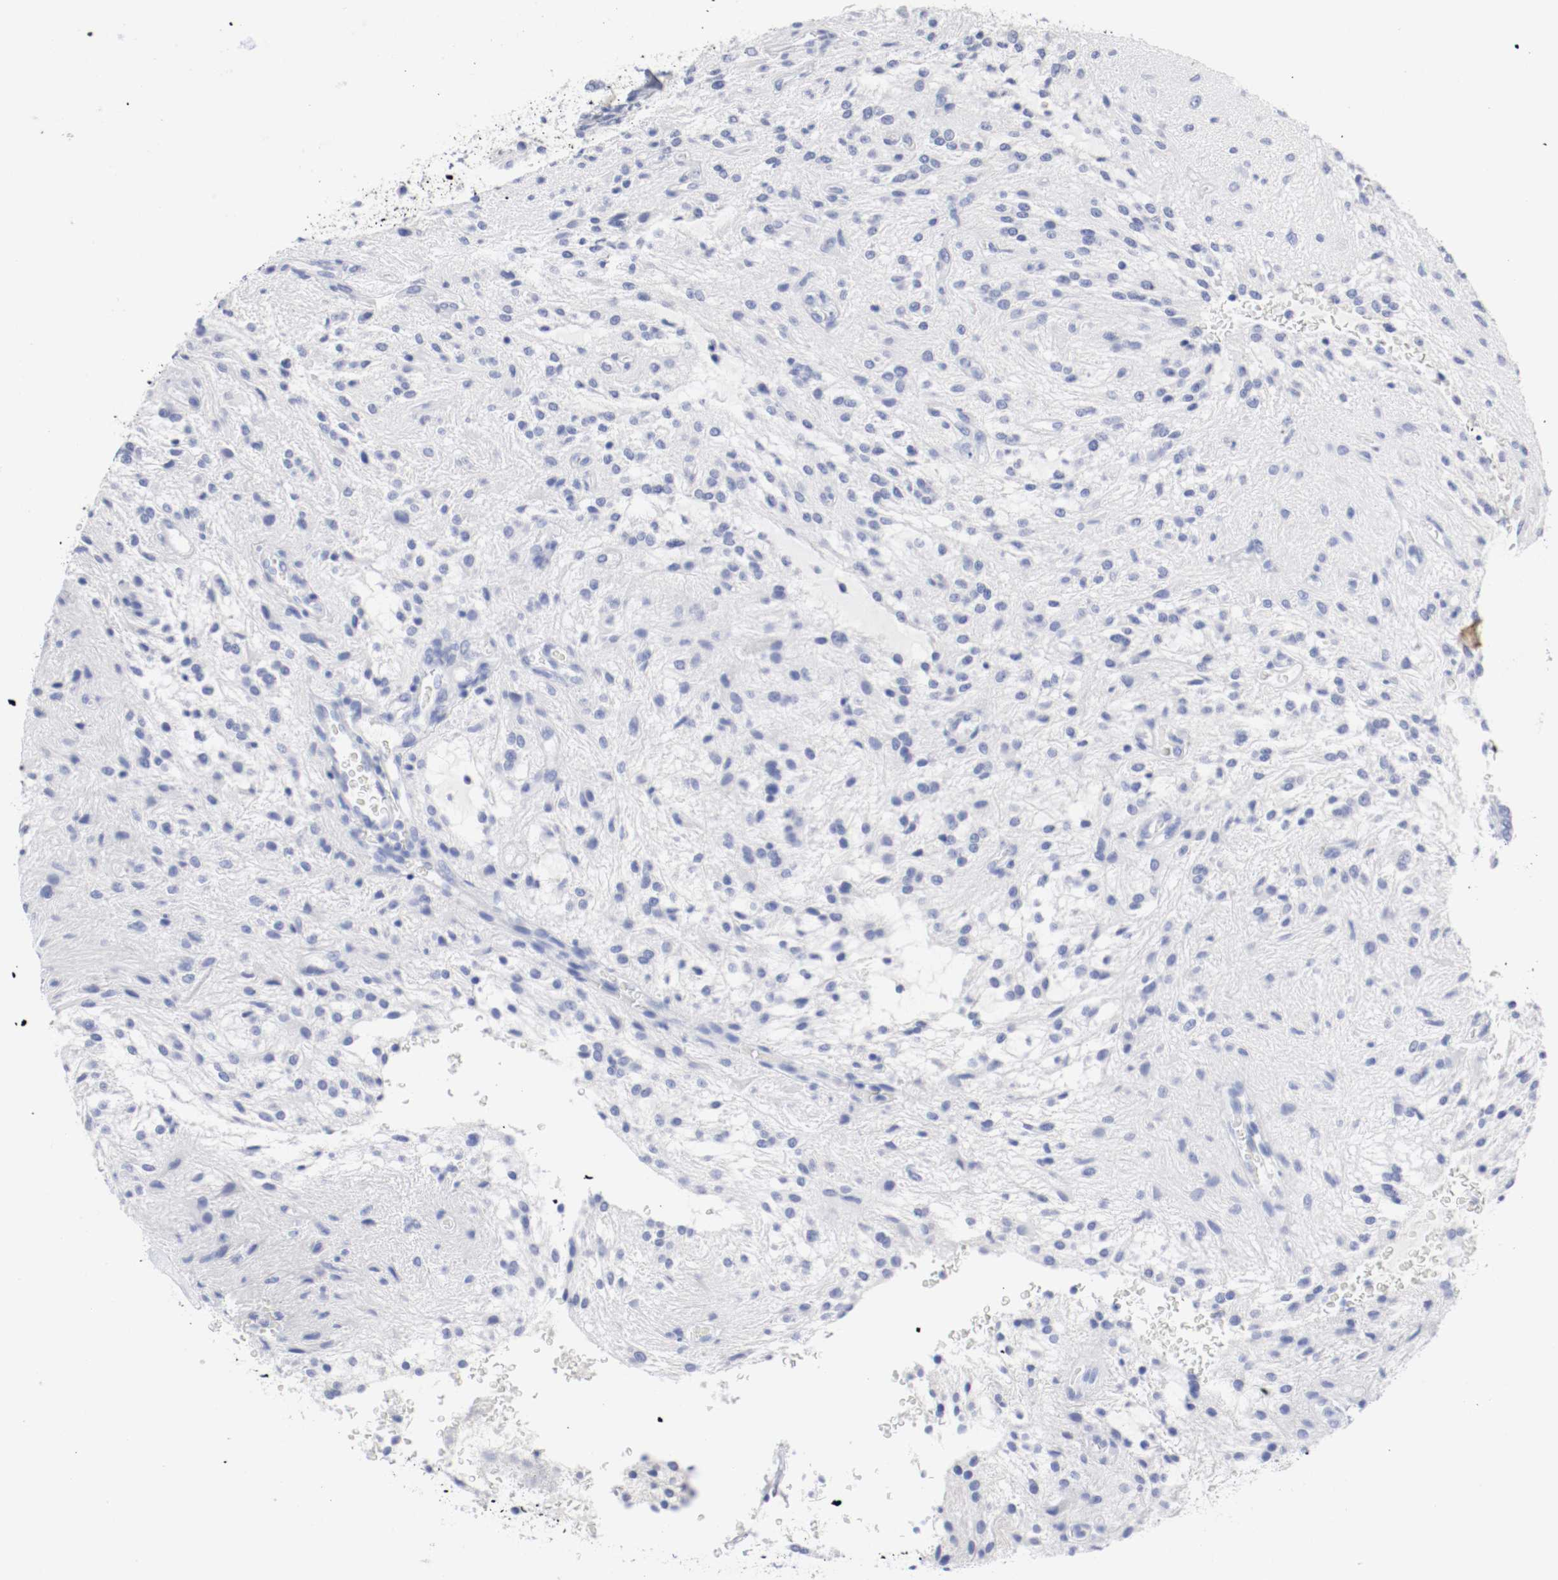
{"staining": {"intensity": "negative", "quantity": "none", "location": "none"}, "tissue": "glioma", "cell_type": "Tumor cells", "image_type": "cancer", "snomed": [{"axis": "morphology", "description": "Glioma, malignant, NOS"}, {"axis": "topography", "description": "Cerebellum"}], "caption": "An immunohistochemistry photomicrograph of glioma (malignant) is shown. There is no staining in tumor cells of glioma (malignant).", "gene": "GAD1", "patient": {"sex": "female", "age": 10}}